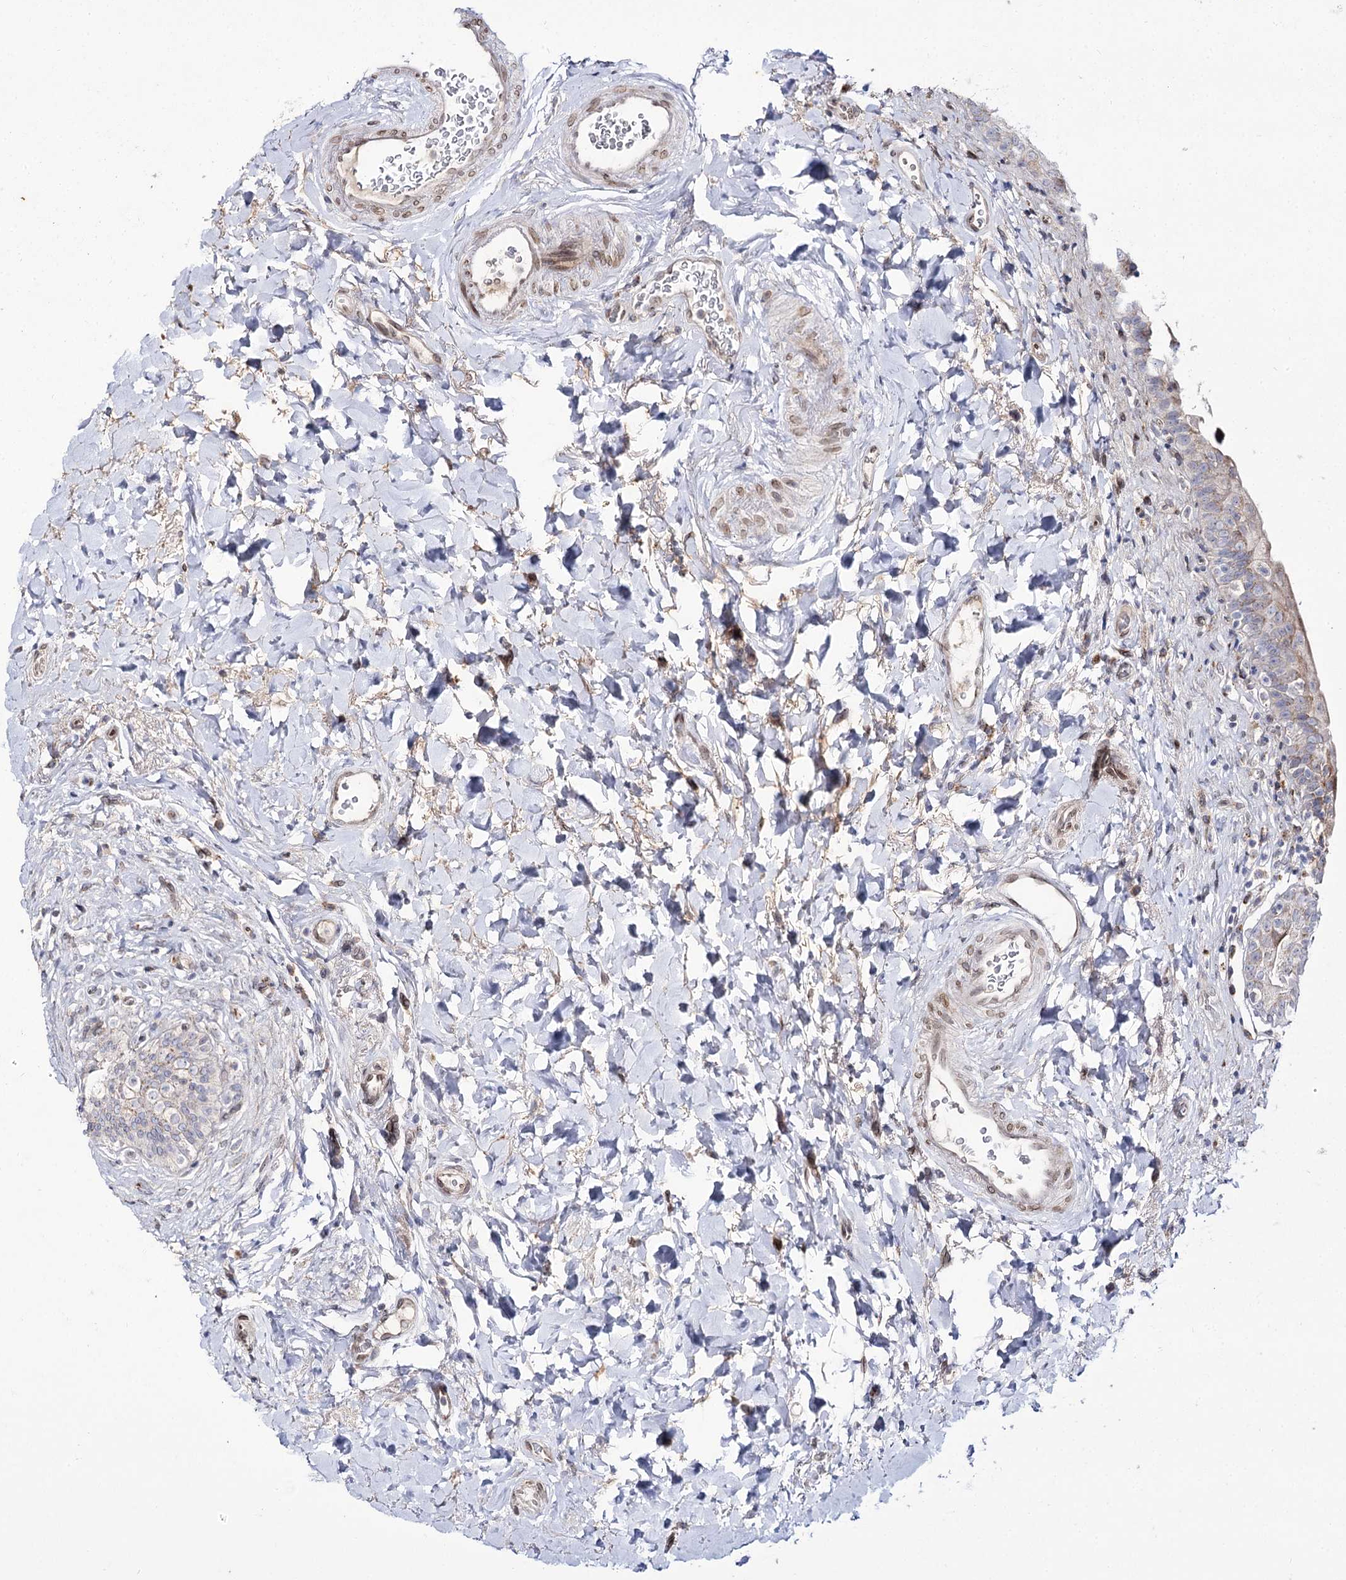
{"staining": {"intensity": "weak", "quantity": "<25%", "location": "cytoplasmic/membranous"}, "tissue": "urinary bladder", "cell_type": "Urothelial cells", "image_type": "normal", "snomed": [{"axis": "morphology", "description": "Normal tissue, NOS"}, {"axis": "topography", "description": "Urinary bladder"}], "caption": "Immunohistochemistry histopathology image of benign human urinary bladder stained for a protein (brown), which demonstrates no positivity in urothelial cells. Nuclei are stained in blue.", "gene": "C11orf80", "patient": {"sex": "male", "age": 83}}